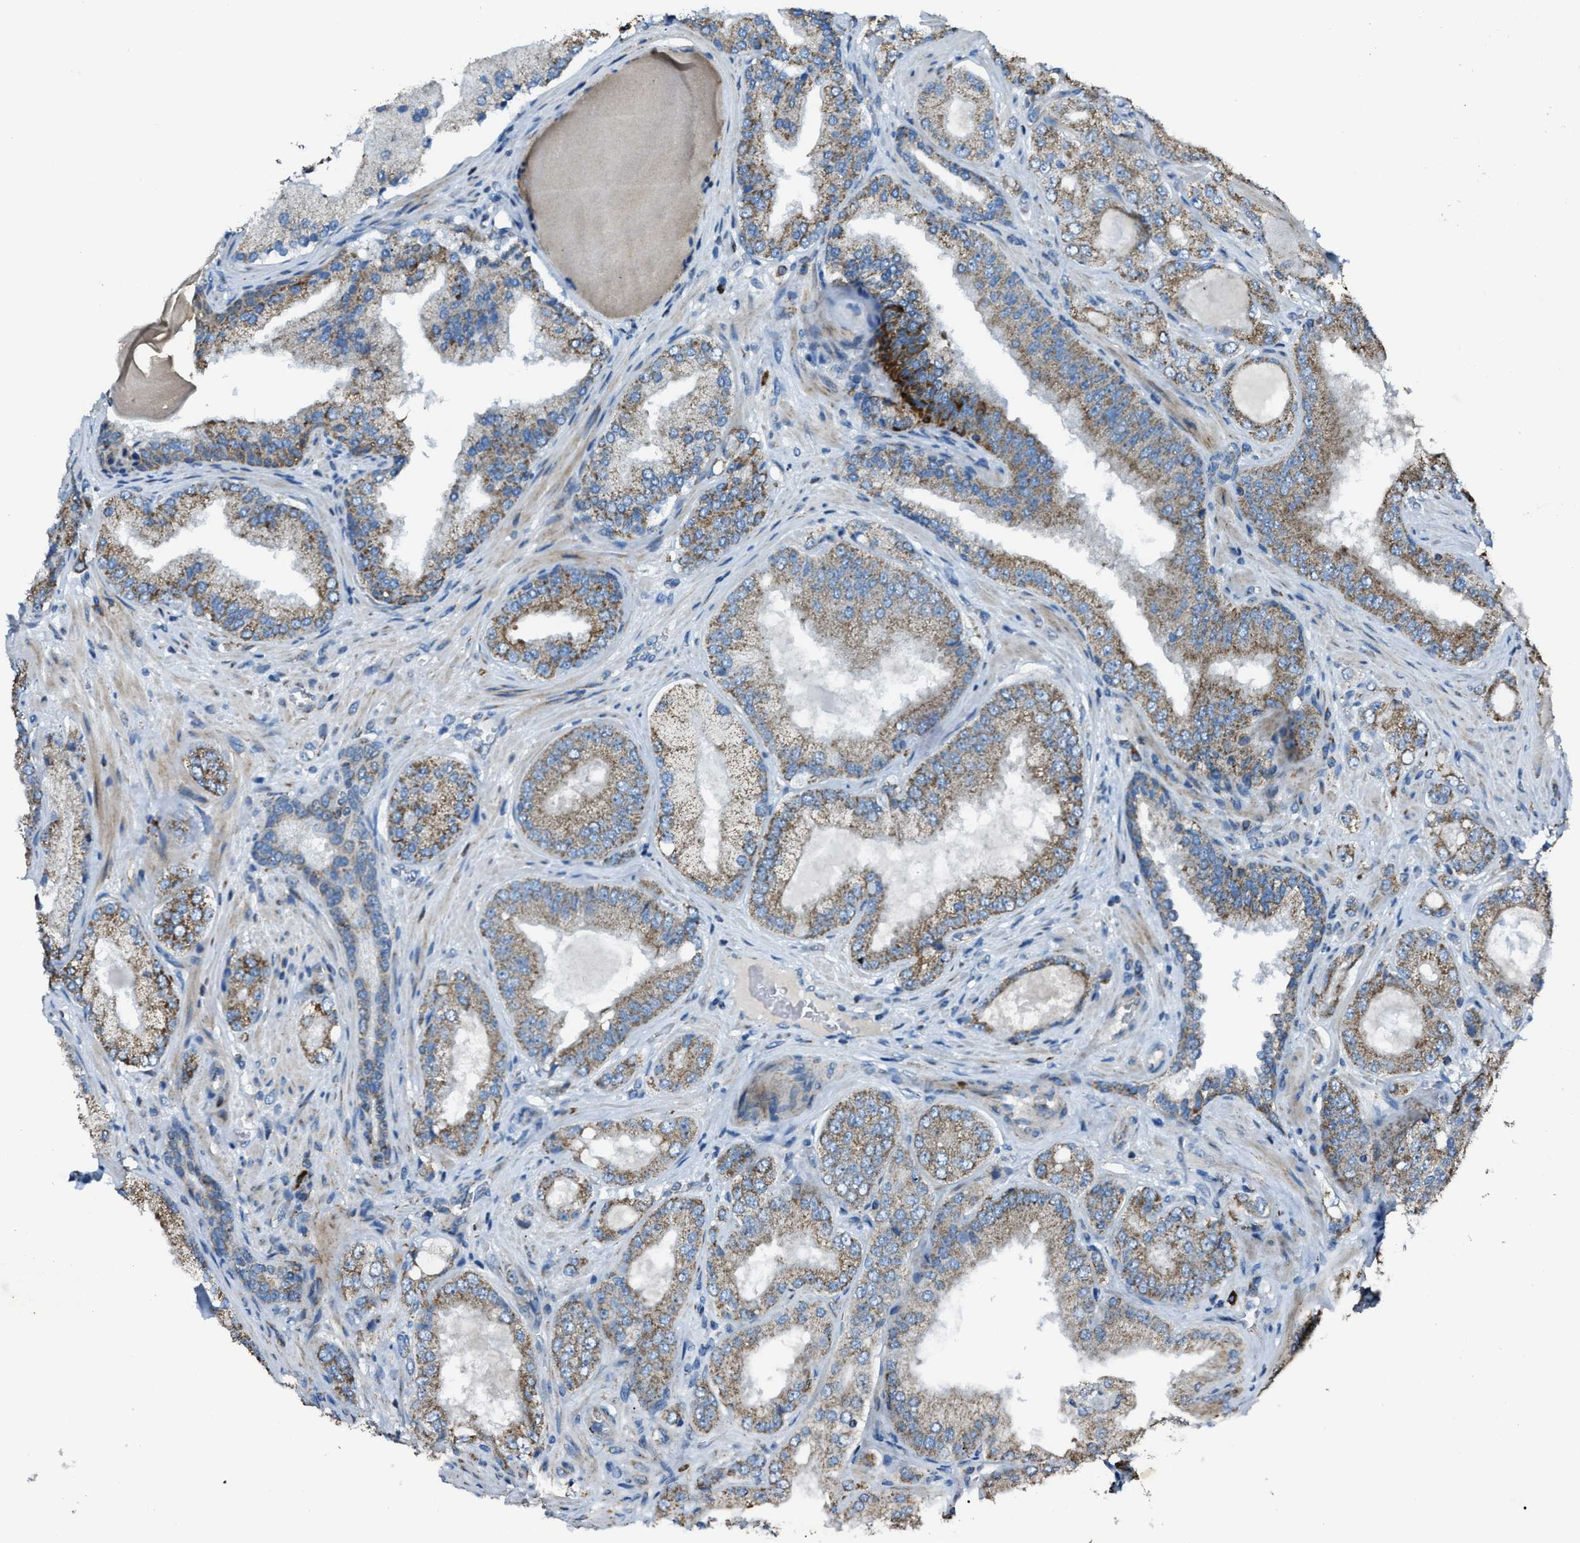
{"staining": {"intensity": "moderate", "quantity": ">75%", "location": "cytoplasmic/membranous"}, "tissue": "prostate cancer", "cell_type": "Tumor cells", "image_type": "cancer", "snomed": [{"axis": "morphology", "description": "Adenocarcinoma, Low grade"}, {"axis": "topography", "description": "Prostate"}], "caption": "Adenocarcinoma (low-grade) (prostate) stained for a protein (brown) shows moderate cytoplasmic/membranous positive positivity in about >75% of tumor cells.", "gene": "SLC25A11", "patient": {"sex": "male", "age": 65}}